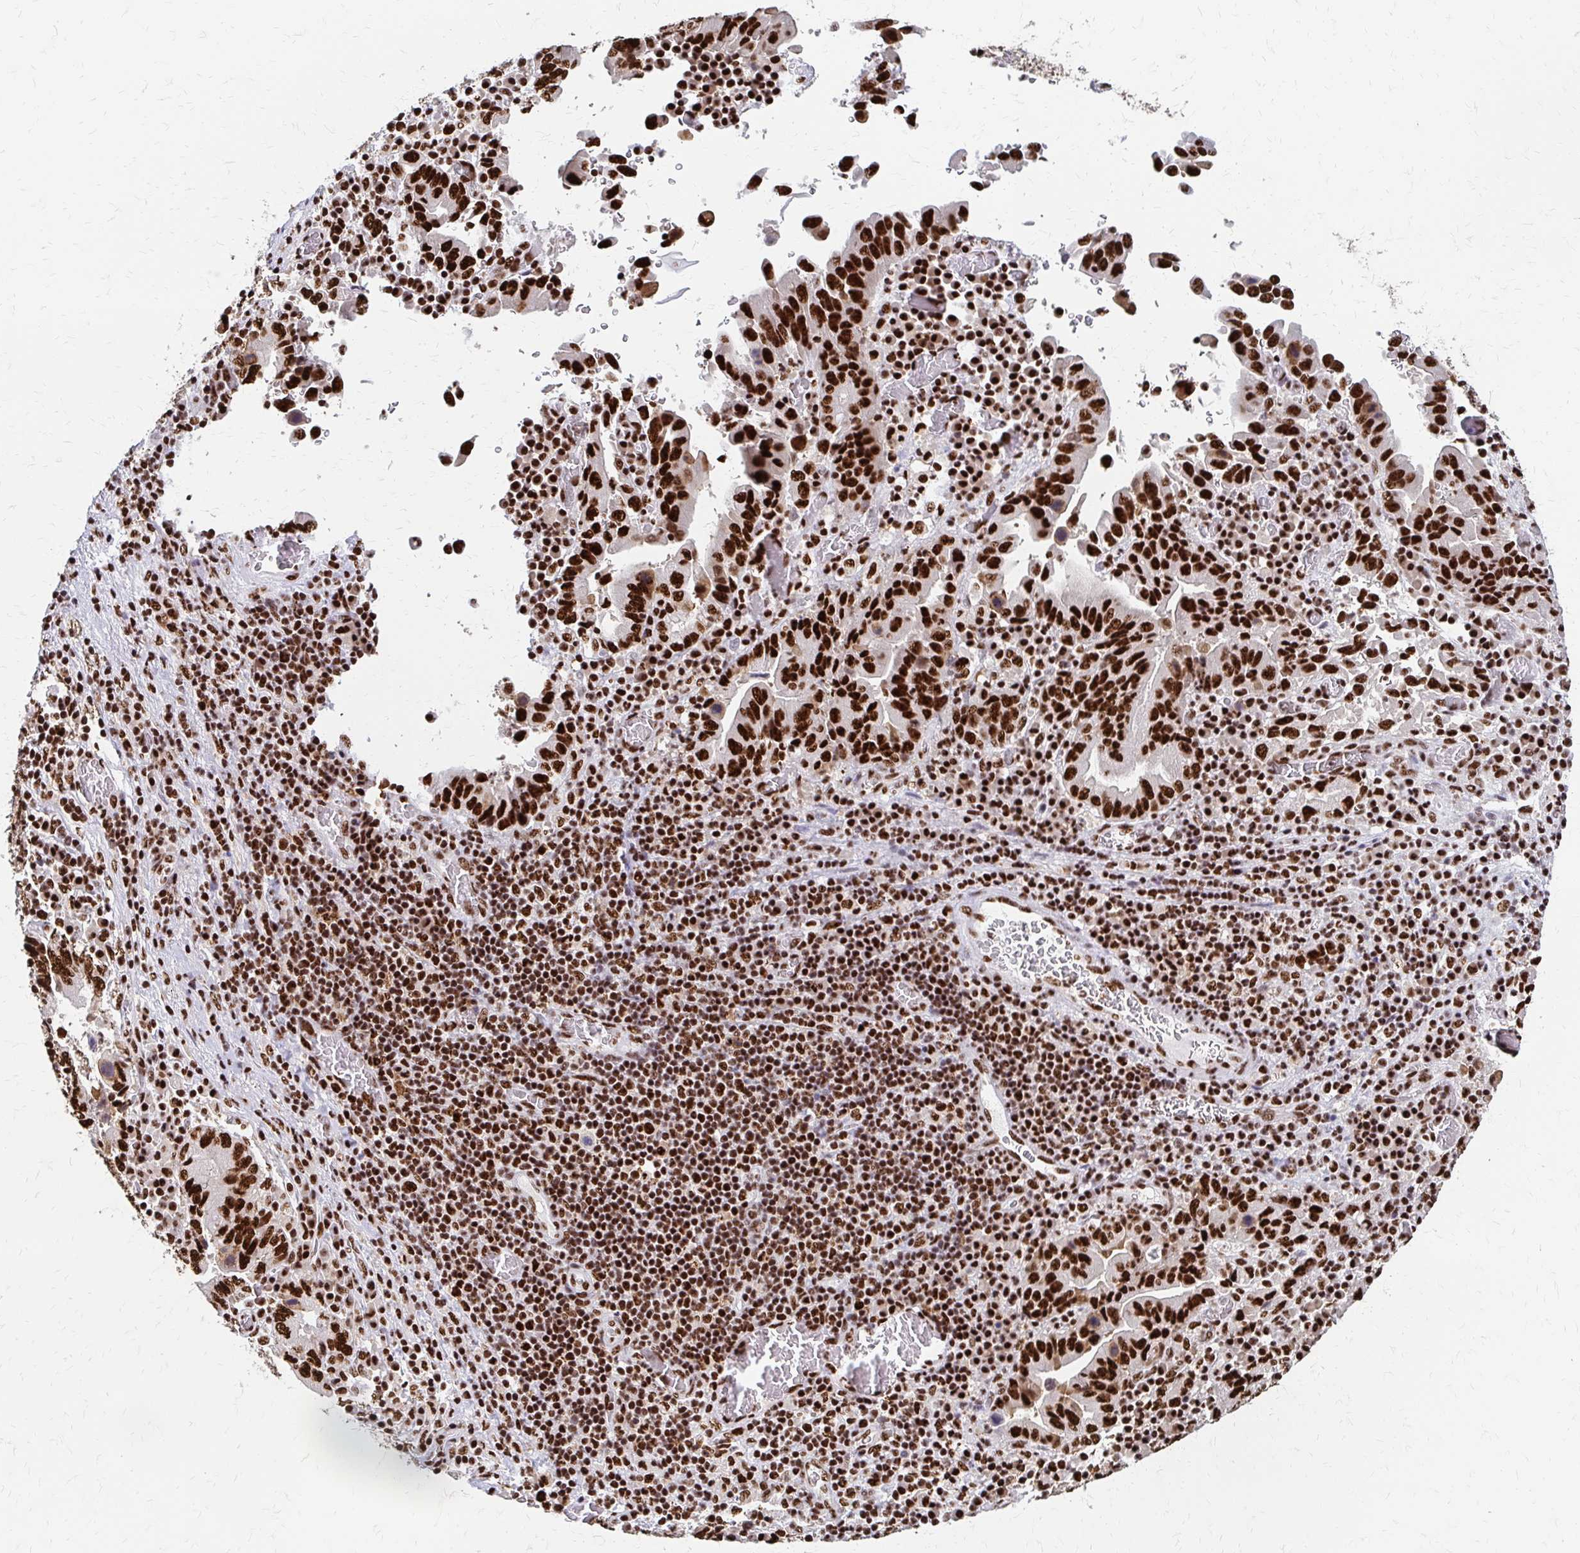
{"staining": {"intensity": "strong", "quantity": ">75%", "location": "nuclear"}, "tissue": "stomach cancer", "cell_type": "Tumor cells", "image_type": "cancer", "snomed": [{"axis": "morphology", "description": "Adenocarcinoma, NOS"}, {"axis": "topography", "description": "Stomach, upper"}], "caption": "High-power microscopy captured an IHC micrograph of stomach cancer (adenocarcinoma), revealing strong nuclear staining in approximately >75% of tumor cells.", "gene": "CNKSR3", "patient": {"sex": "male", "age": 74}}